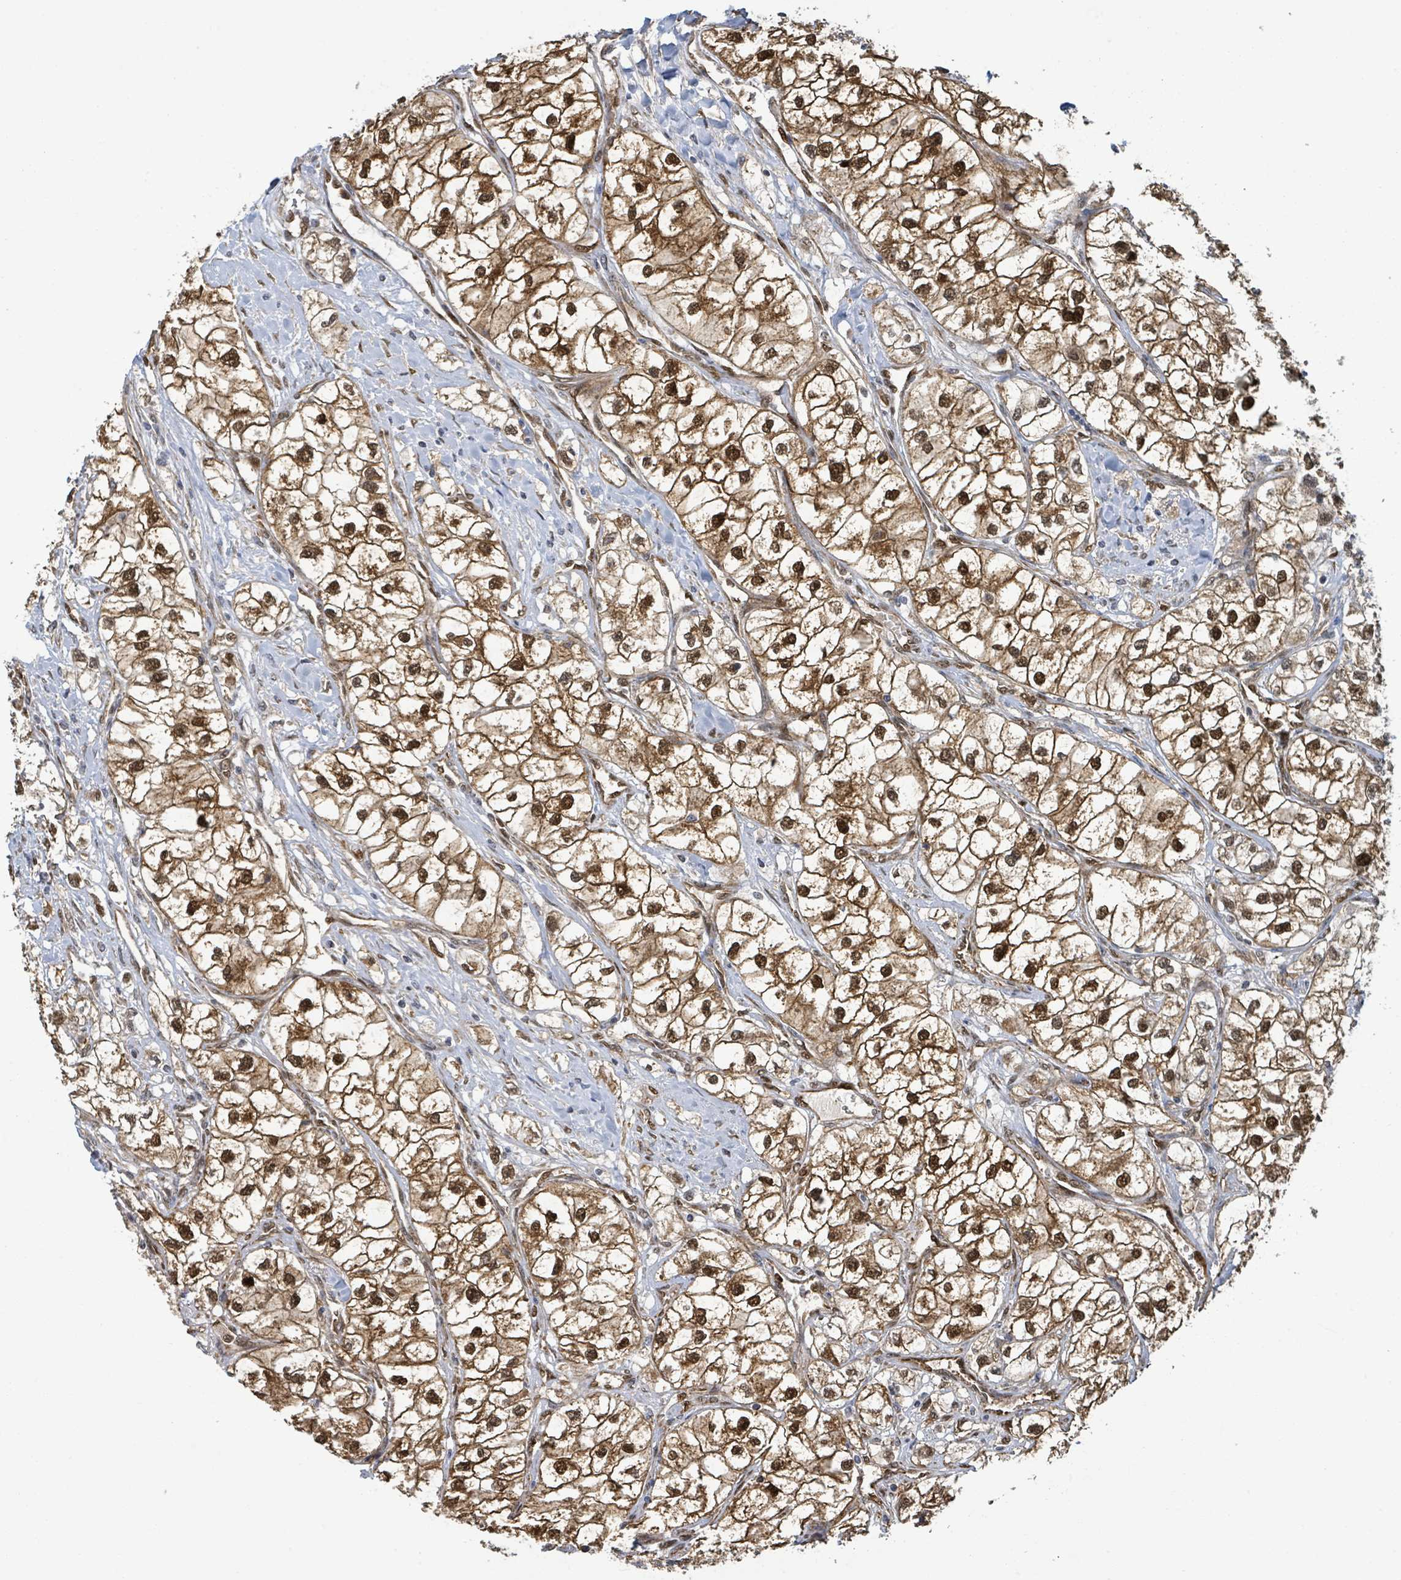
{"staining": {"intensity": "strong", "quantity": ">75%", "location": "cytoplasmic/membranous,nuclear"}, "tissue": "renal cancer", "cell_type": "Tumor cells", "image_type": "cancer", "snomed": [{"axis": "morphology", "description": "Adenocarcinoma, NOS"}, {"axis": "topography", "description": "Kidney"}], "caption": "Approximately >75% of tumor cells in human renal adenocarcinoma show strong cytoplasmic/membranous and nuclear protein positivity as visualized by brown immunohistochemical staining.", "gene": "PSMB7", "patient": {"sex": "male", "age": 59}}